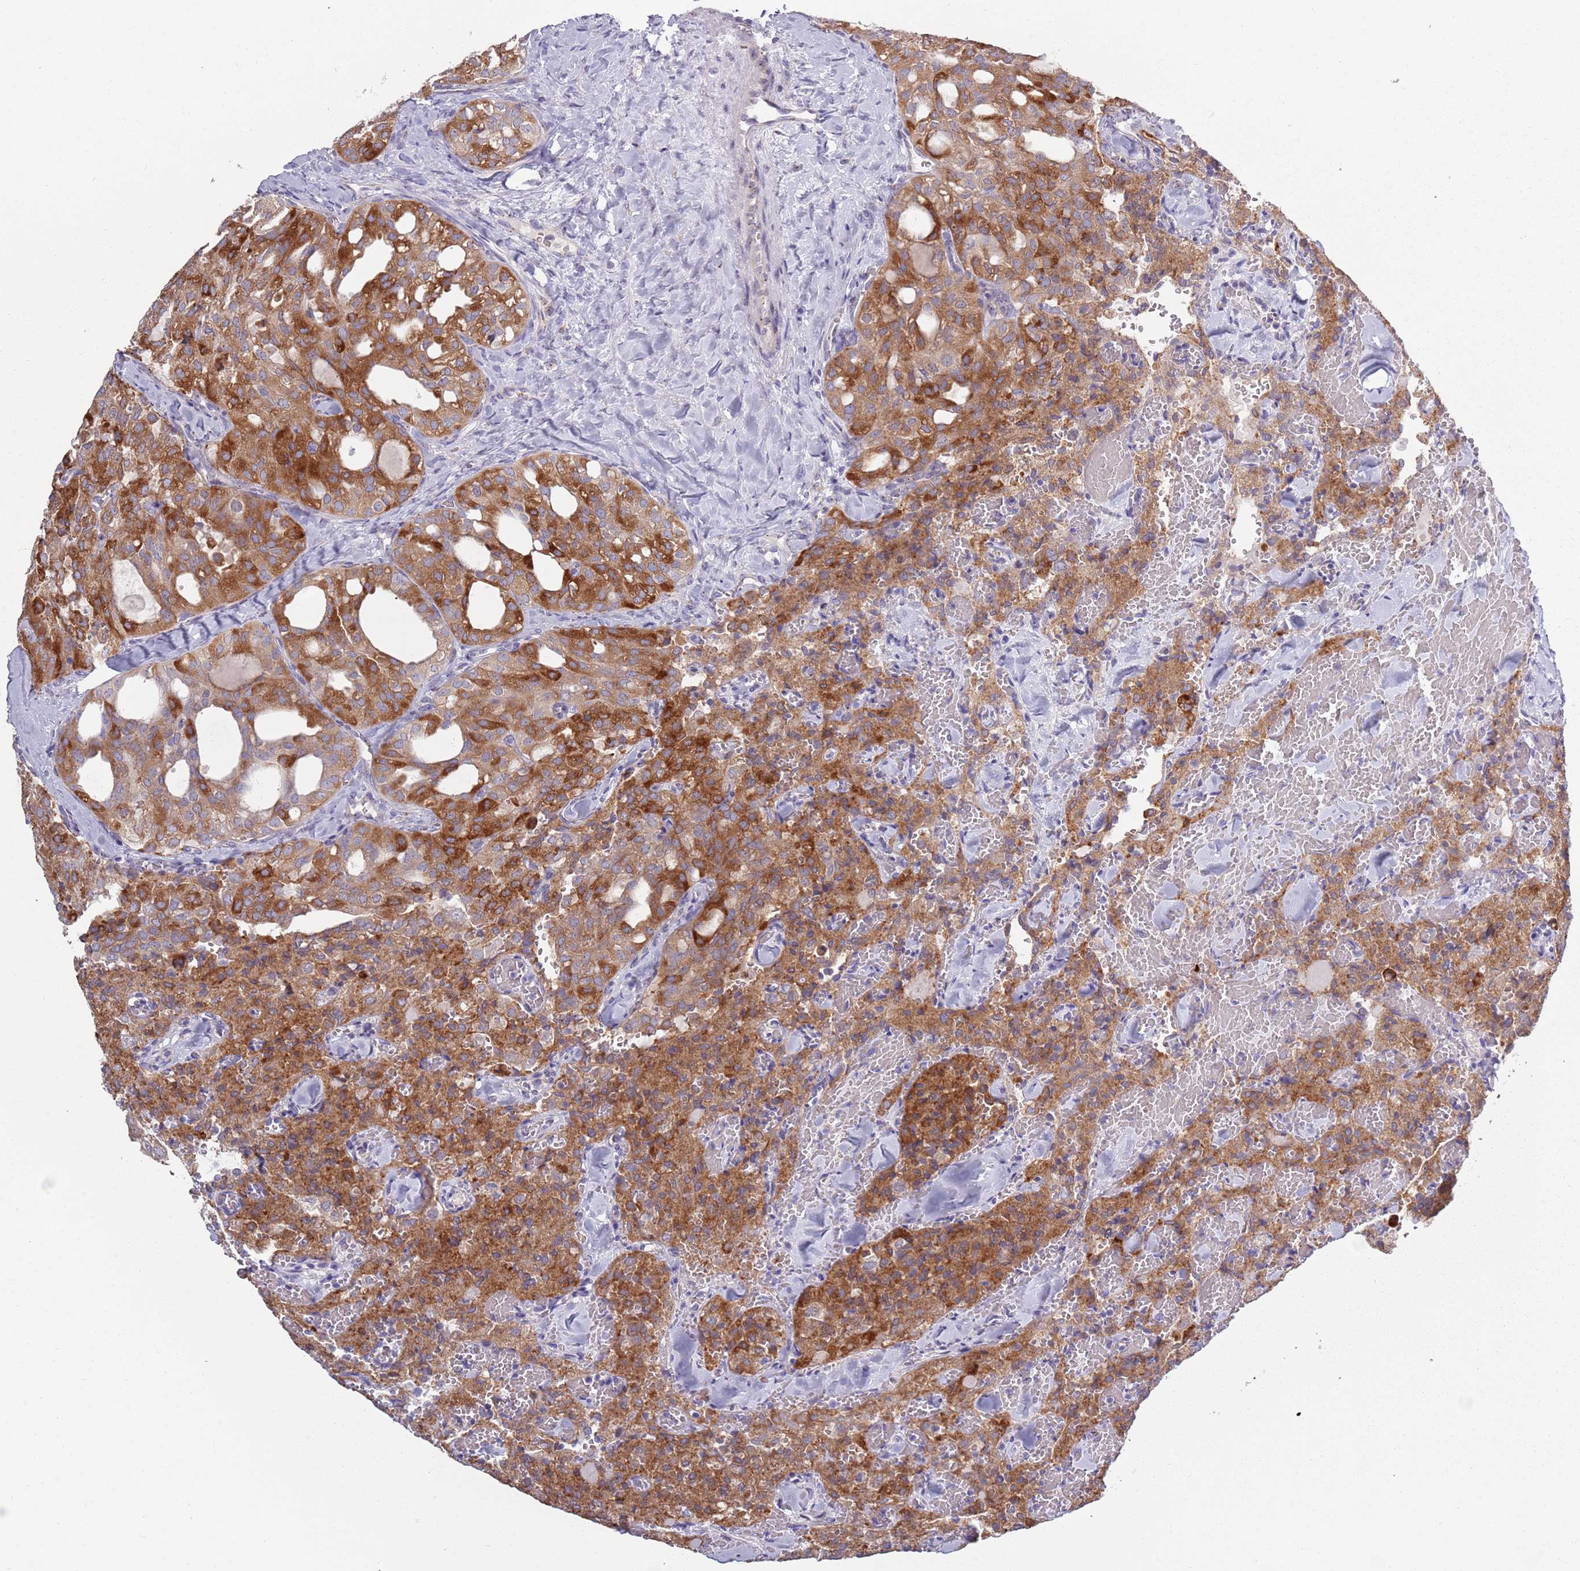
{"staining": {"intensity": "moderate", "quantity": ">75%", "location": "cytoplasmic/membranous"}, "tissue": "thyroid cancer", "cell_type": "Tumor cells", "image_type": "cancer", "snomed": [{"axis": "morphology", "description": "Follicular adenoma carcinoma, NOS"}, {"axis": "topography", "description": "Thyroid gland"}], "caption": "Immunohistochemistry (IHC) of human thyroid cancer (follicular adenoma carcinoma) reveals medium levels of moderate cytoplasmic/membranous positivity in approximately >75% of tumor cells.", "gene": "LTB", "patient": {"sex": "male", "age": 75}}